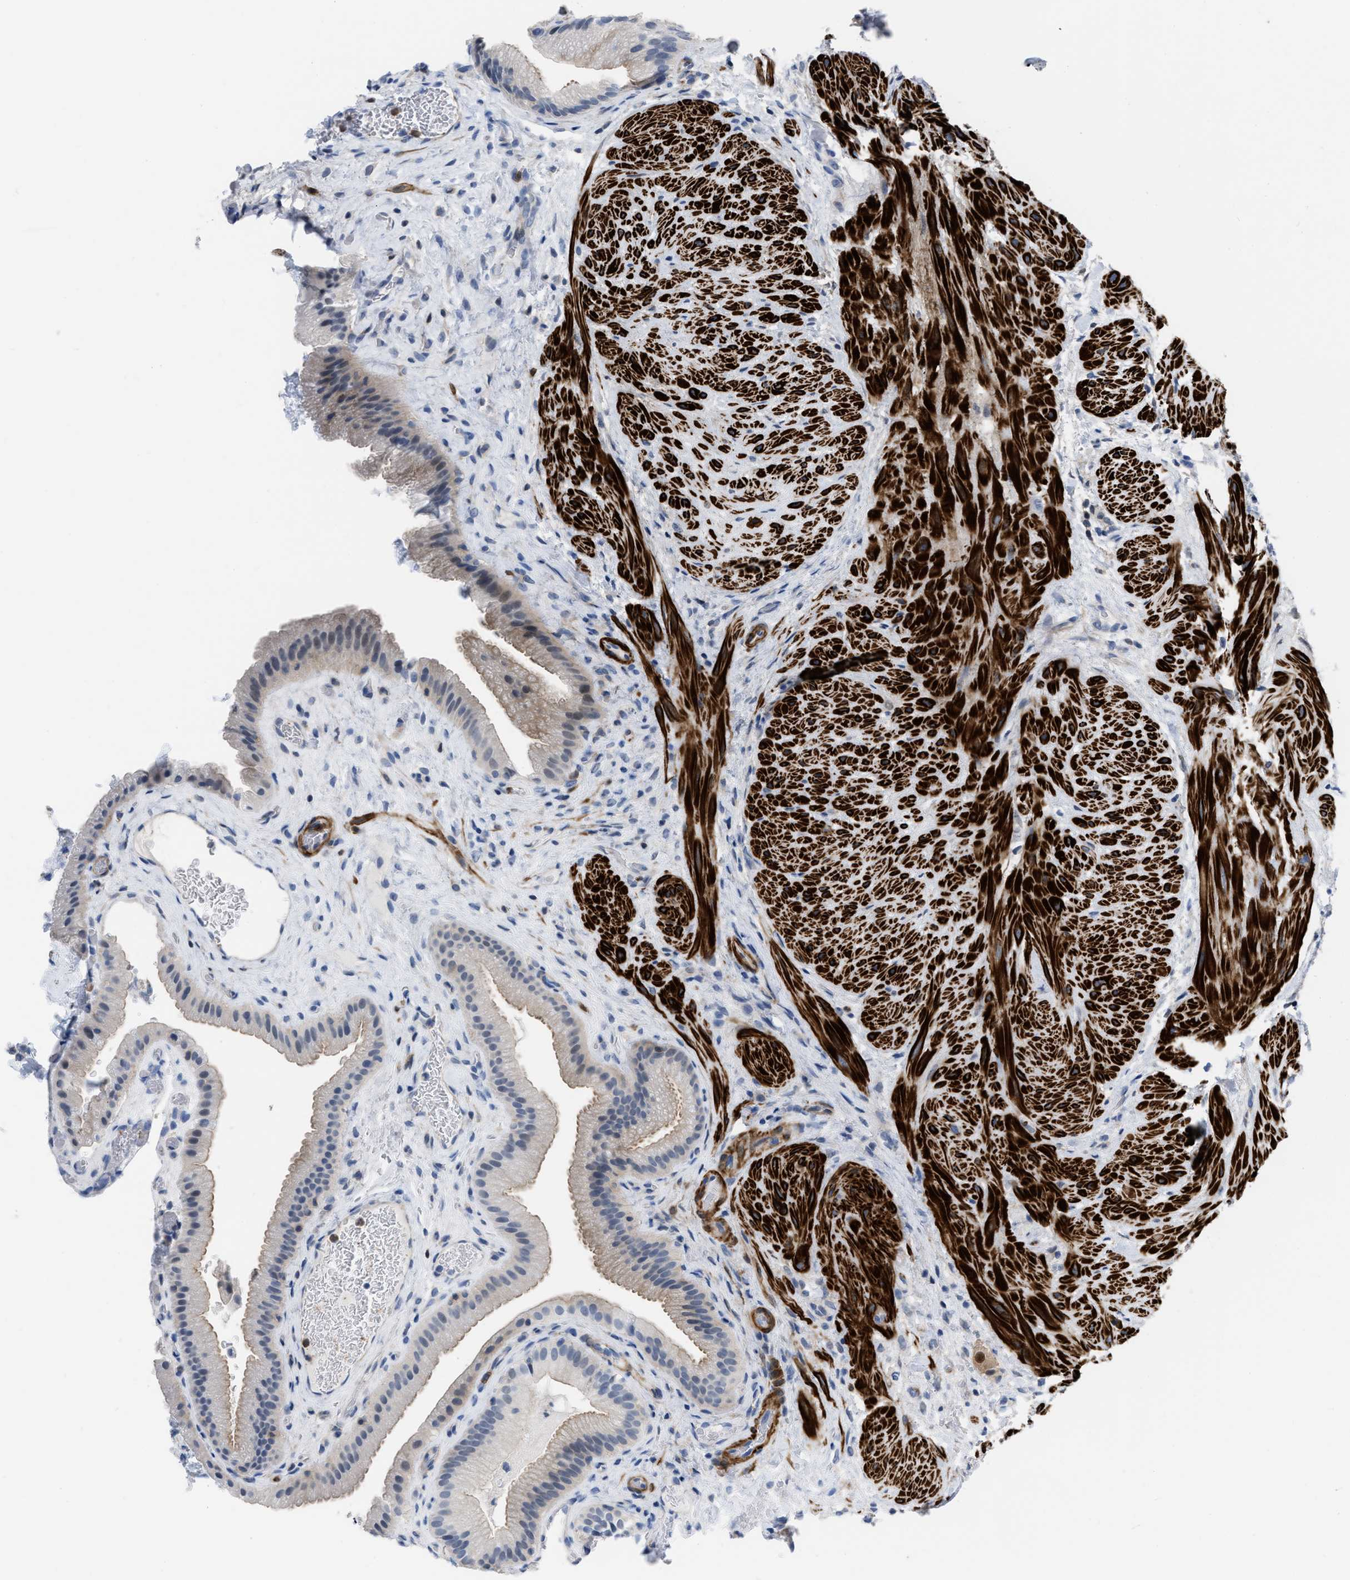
{"staining": {"intensity": "weak", "quantity": "<25%", "location": "cytoplasmic/membranous"}, "tissue": "gallbladder", "cell_type": "Glandular cells", "image_type": "normal", "snomed": [{"axis": "morphology", "description": "Normal tissue, NOS"}, {"axis": "topography", "description": "Gallbladder"}], "caption": "Gallbladder was stained to show a protein in brown. There is no significant expression in glandular cells.", "gene": "PRMT2", "patient": {"sex": "male", "age": 49}}